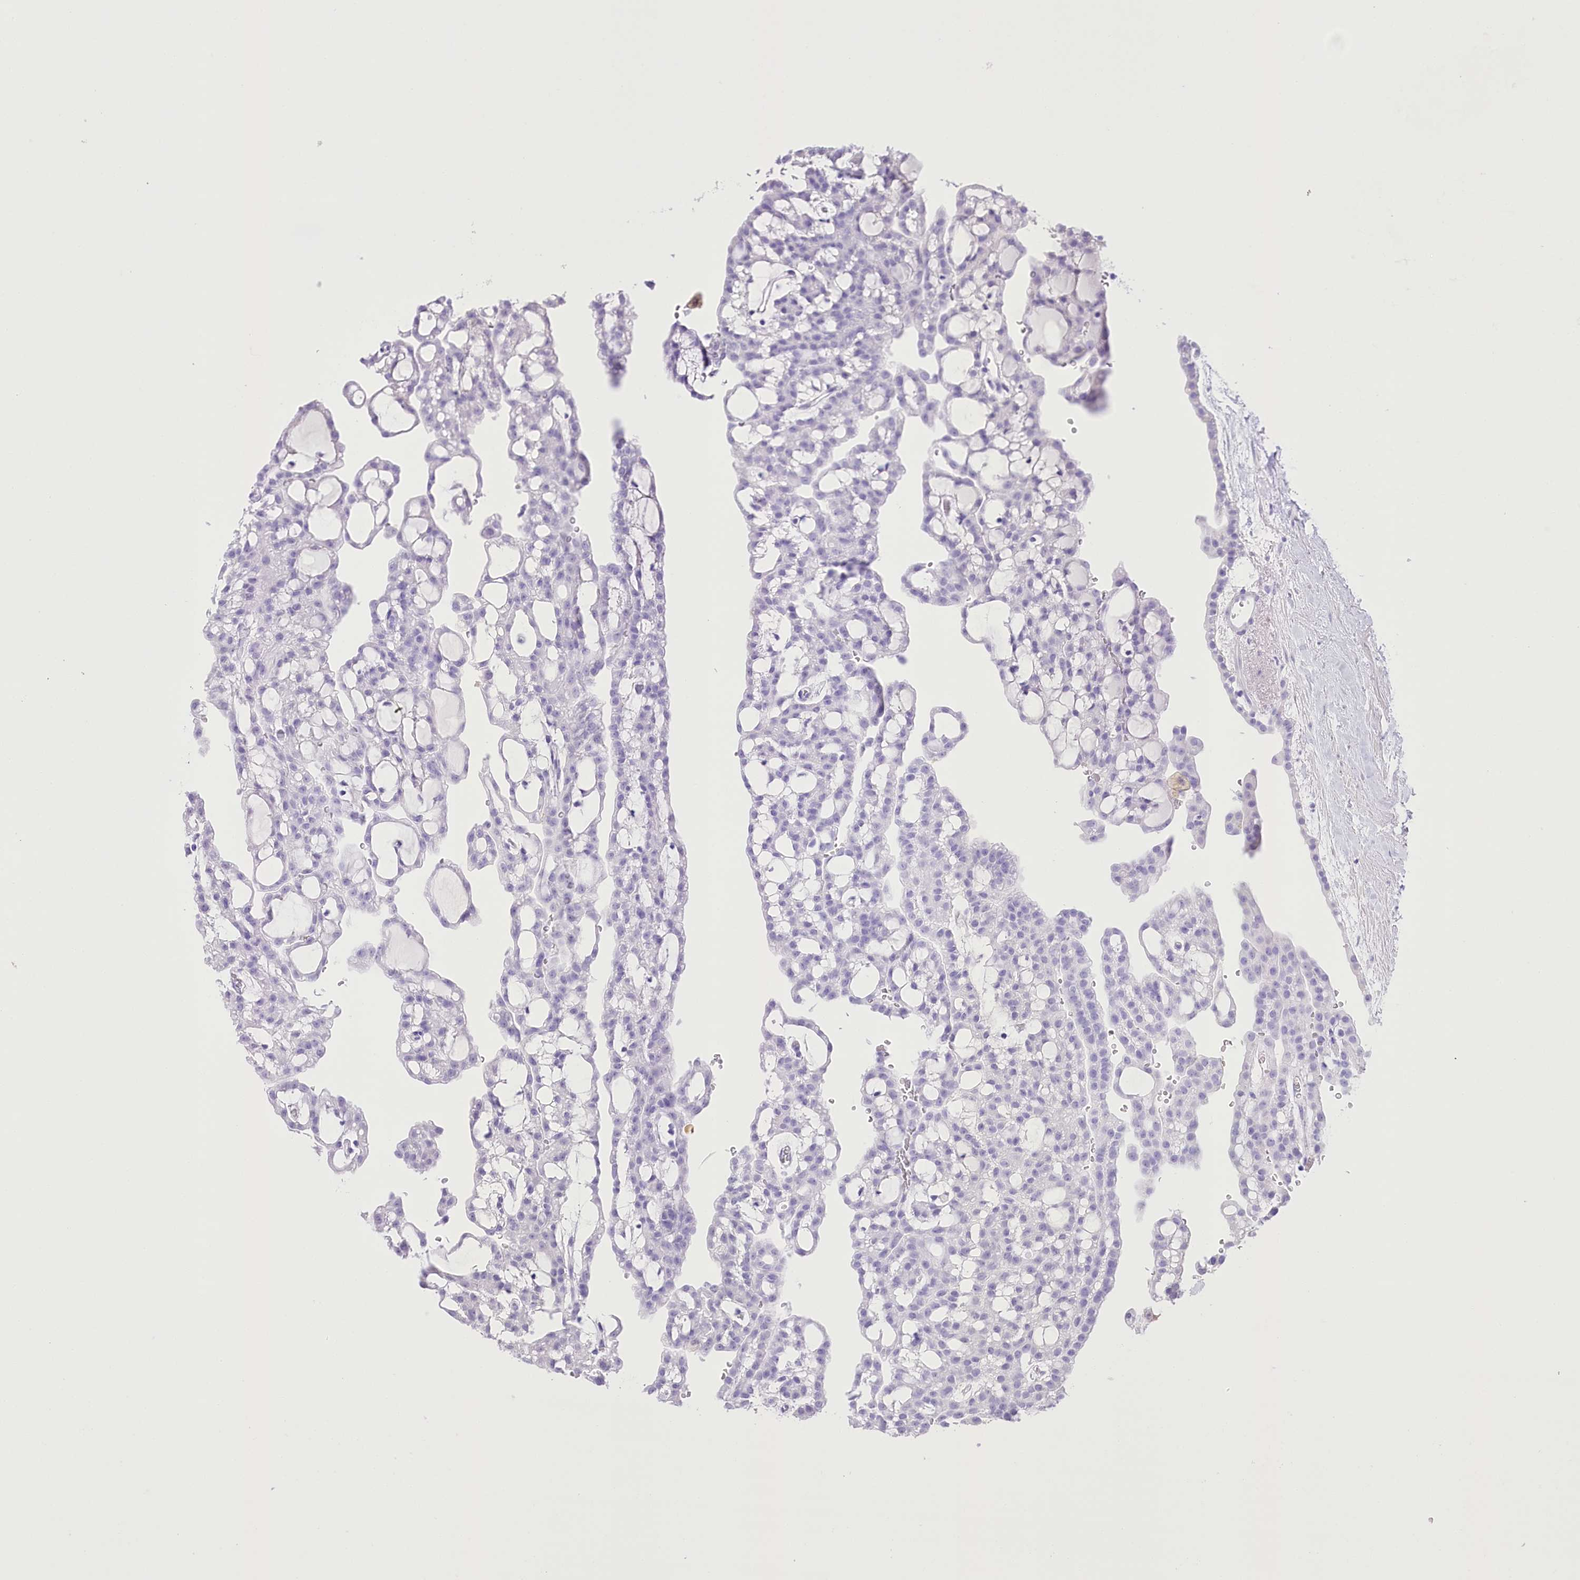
{"staining": {"intensity": "negative", "quantity": "none", "location": "none"}, "tissue": "renal cancer", "cell_type": "Tumor cells", "image_type": "cancer", "snomed": [{"axis": "morphology", "description": "Adenocarcinoma, NOS"}, {"axis": "topography", "description": "Kidney"}], "caption": "There is no significant expression in tumor cells of renal cancer (adenocarcinoma).", "gene": "RNF24", "patient": {"sex": "male", "age": 63}}